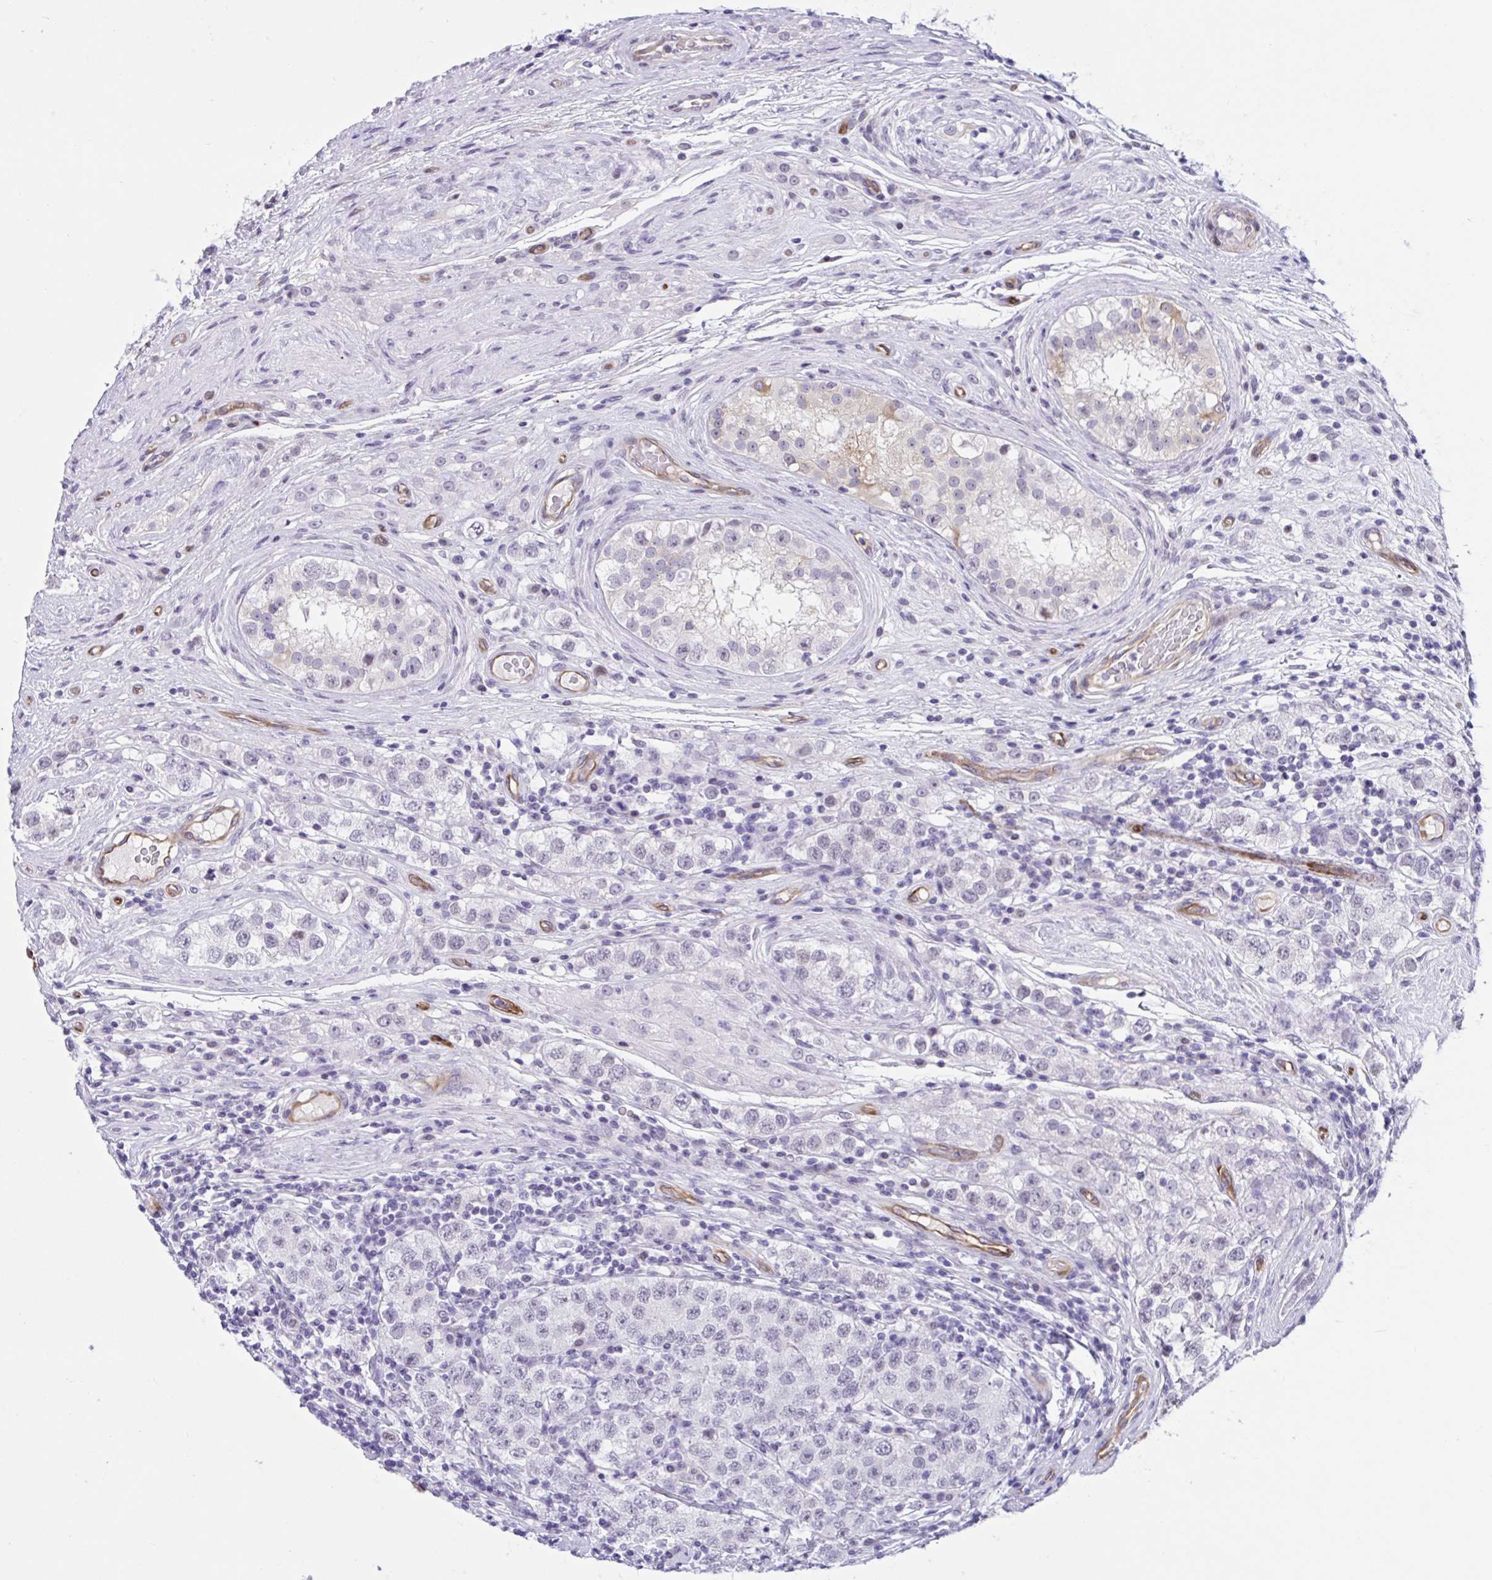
{"staining": {"intensity": "negative", "quantity": "none", "location": "none"}, "tissue": "testis cancer", "cell_type": "Tumor cells", "image_type": "cancer", "snomed": [{"axis": "morphology", "description": "Seminoma, NOS"}, {"axis": "topography", "description": "Testis"}], "caption": "Immunohistochemistry (IHC) micrograph of neoplastic tissue: human testis cancer stained with DAB (3,3'-diaminobenzidine) demonstrates no significant protein staining in tumor cells.", "gene": "EML1", "patient": {"sex": "male", "age": 34}}